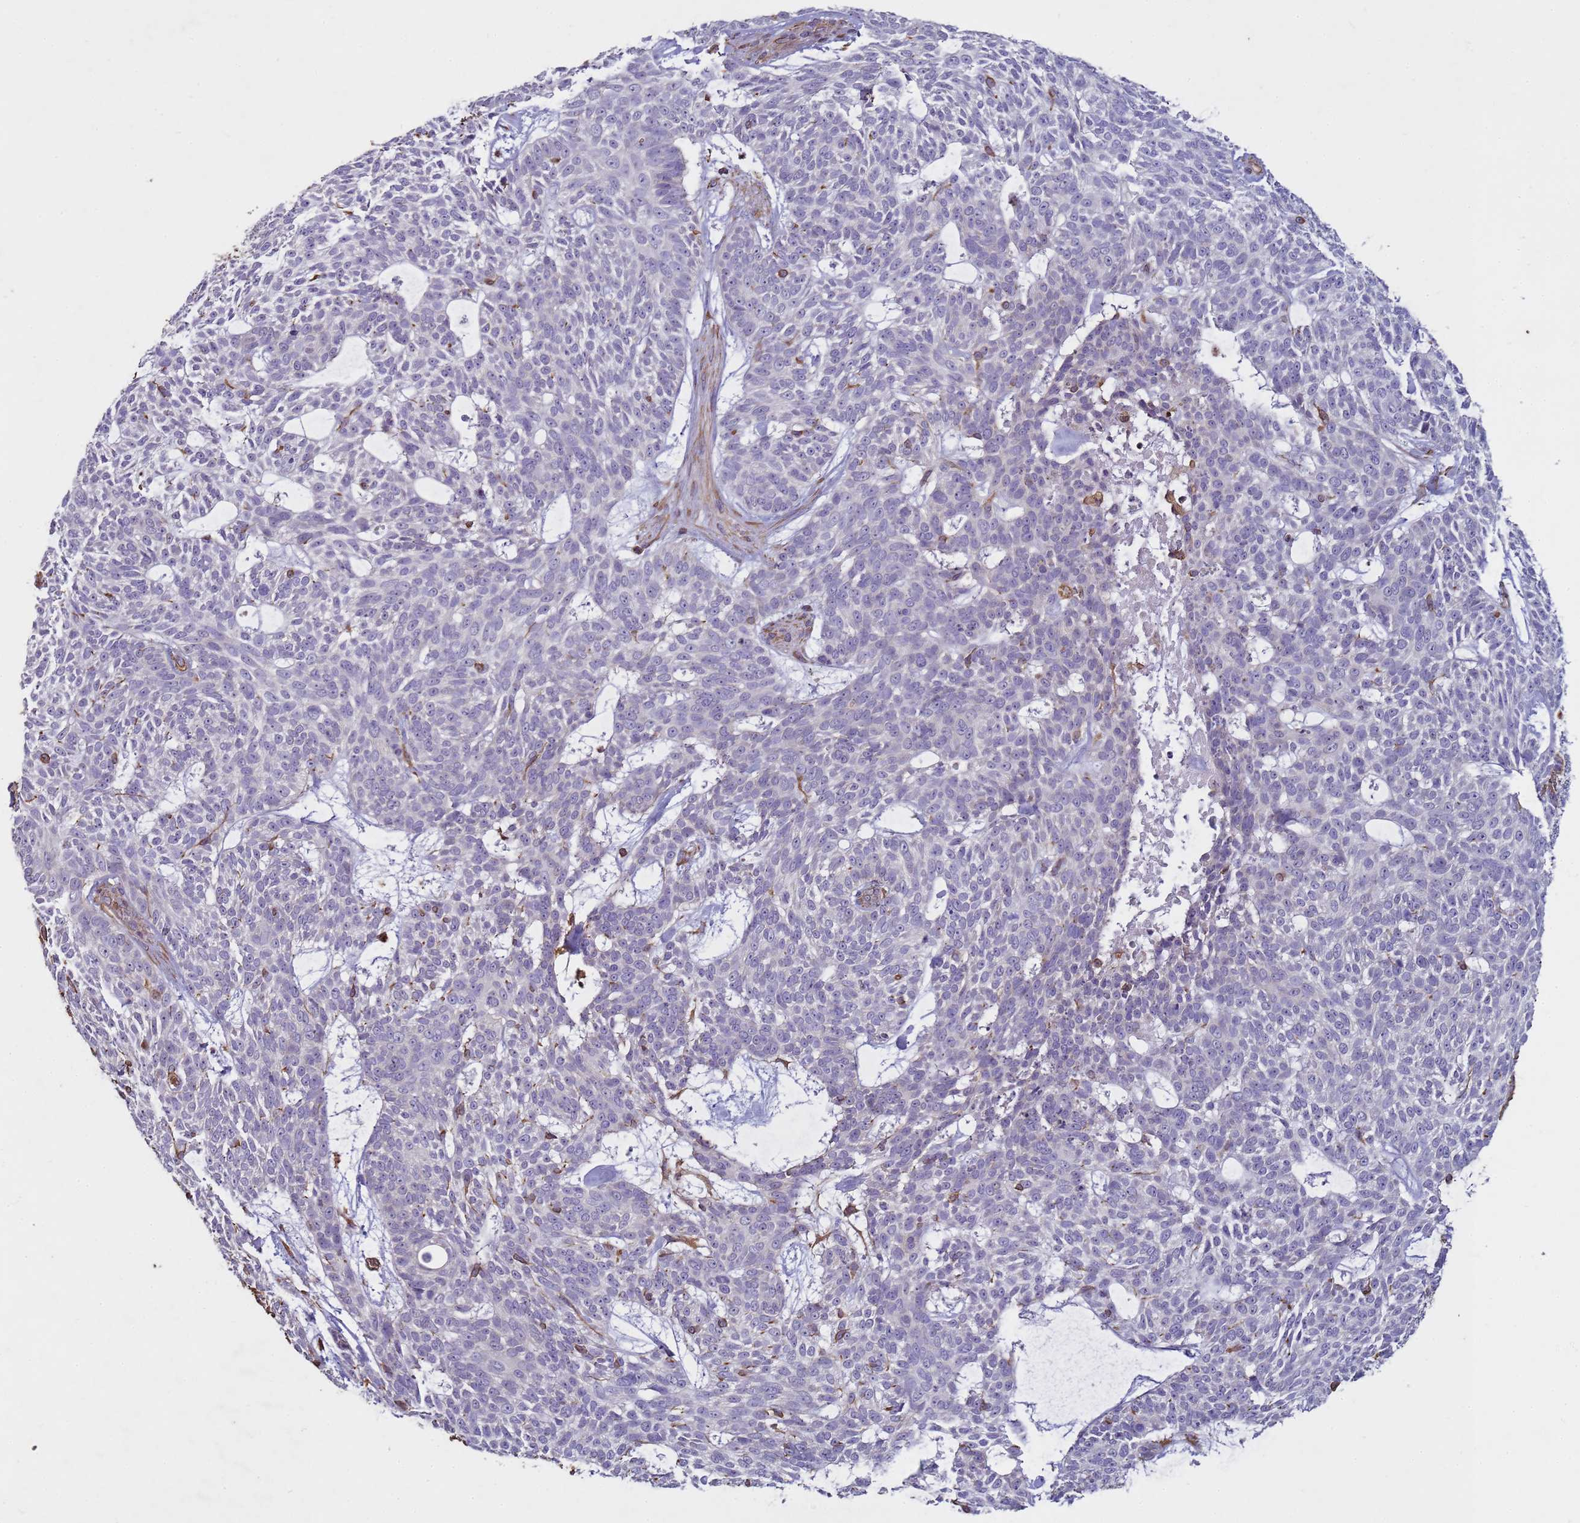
{"staining": {"intensity": "negative", "quantity": "none", "location": "none"}, "tissue": "skin cancer", "cell_type": "Tumor cells", "image_type": "cancer", "snomed": [{"axis": "morphology", "description": "Basal cell carcinoma"}, {"axis": "topography", "description": "Skin"}], "caption": "There is no significant staining in tumor cells of skin basal cell carcinoma.", "gene": "SGIP1", "patient": {"sex": "male", "age": 75}}